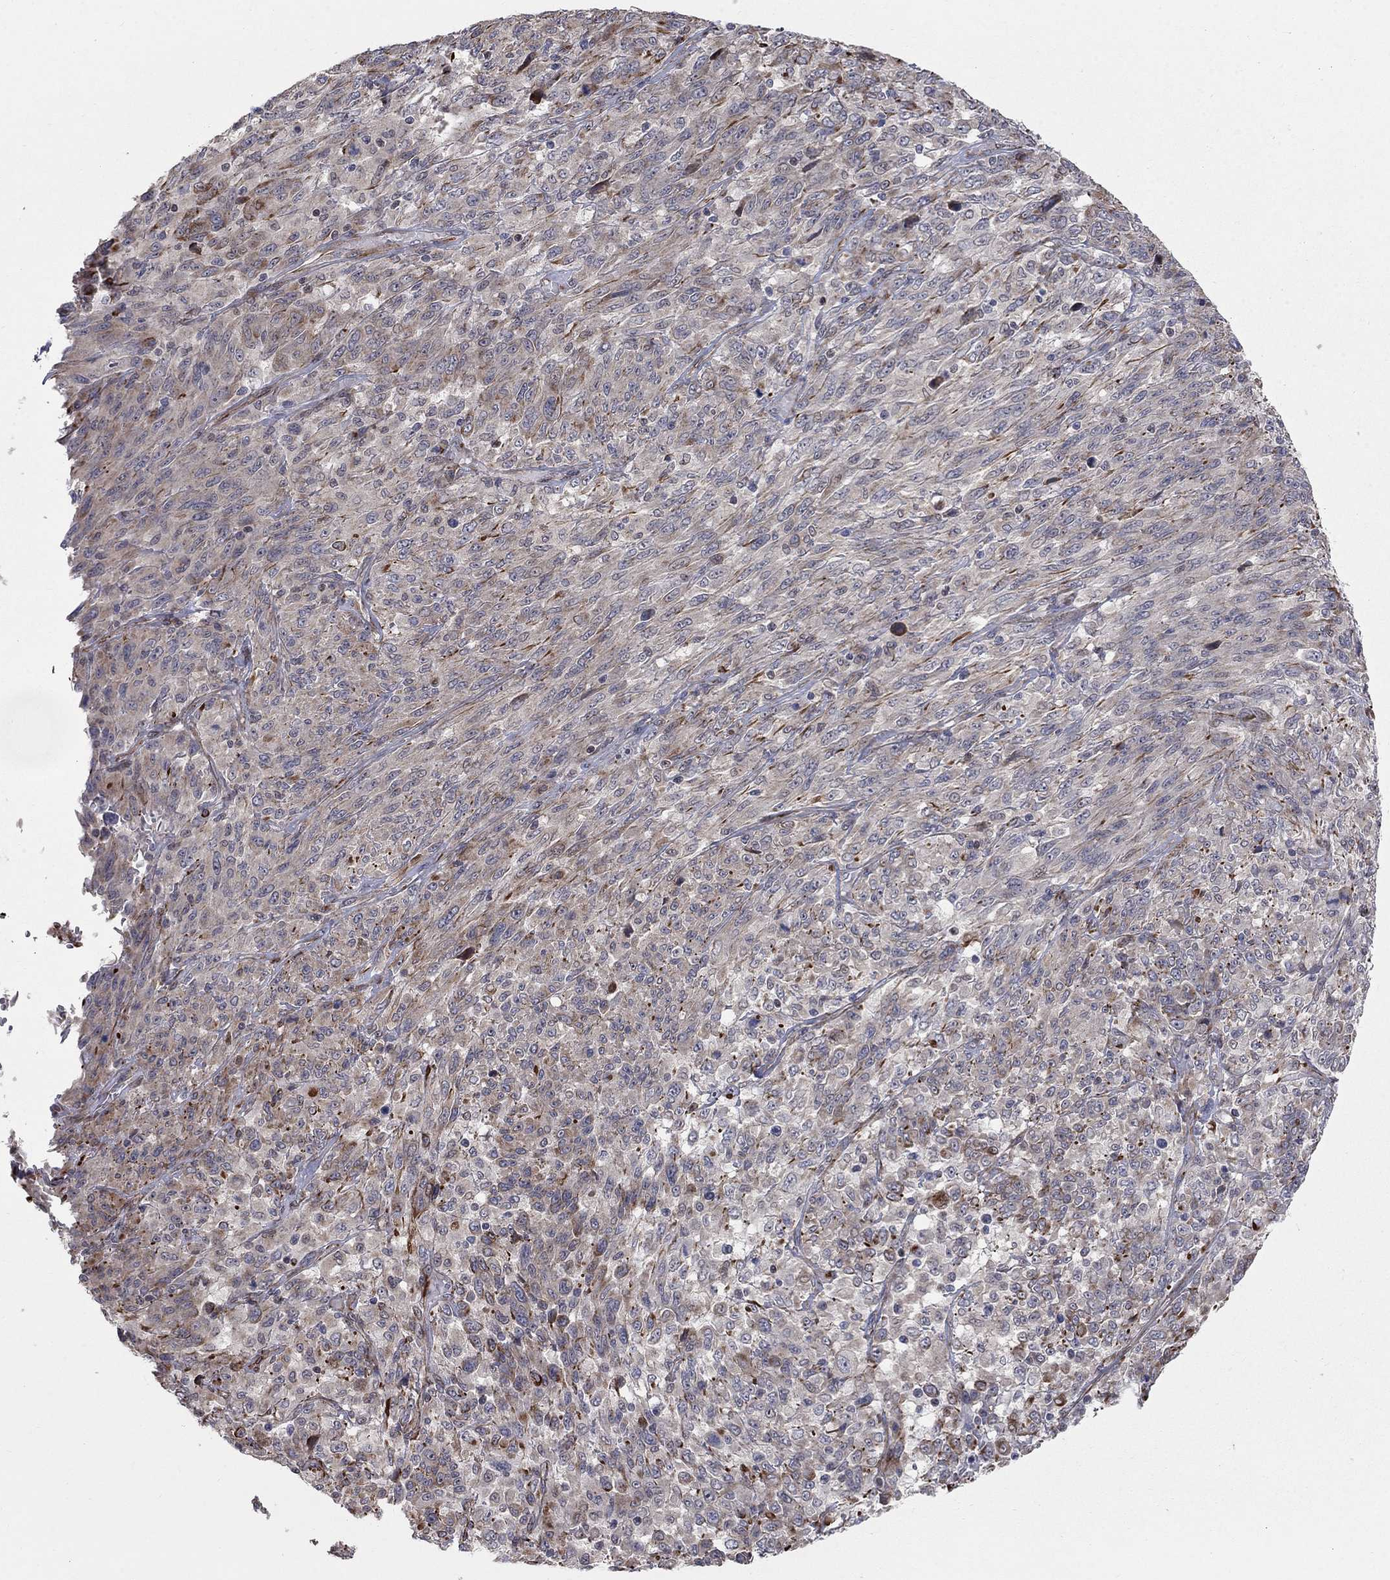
{"staining": {"intensity": "negative", "quantity": "none", "location": "none"}, "tissue": "melanoma", "cell_type": "Tumor cells", "image_type": "cancer", "snomed": [{"axis": "morphology", "description": "Malignant melanoma, NOS"}, {"axis": "topography", "description": "Skin"}], "caption": "Melanoma stained for a protein using immunohistochemistry (IHC) exhibits no staining tumor cells.", "gene": "MSRA", "patient": {"sex": "female", "age": 91}}